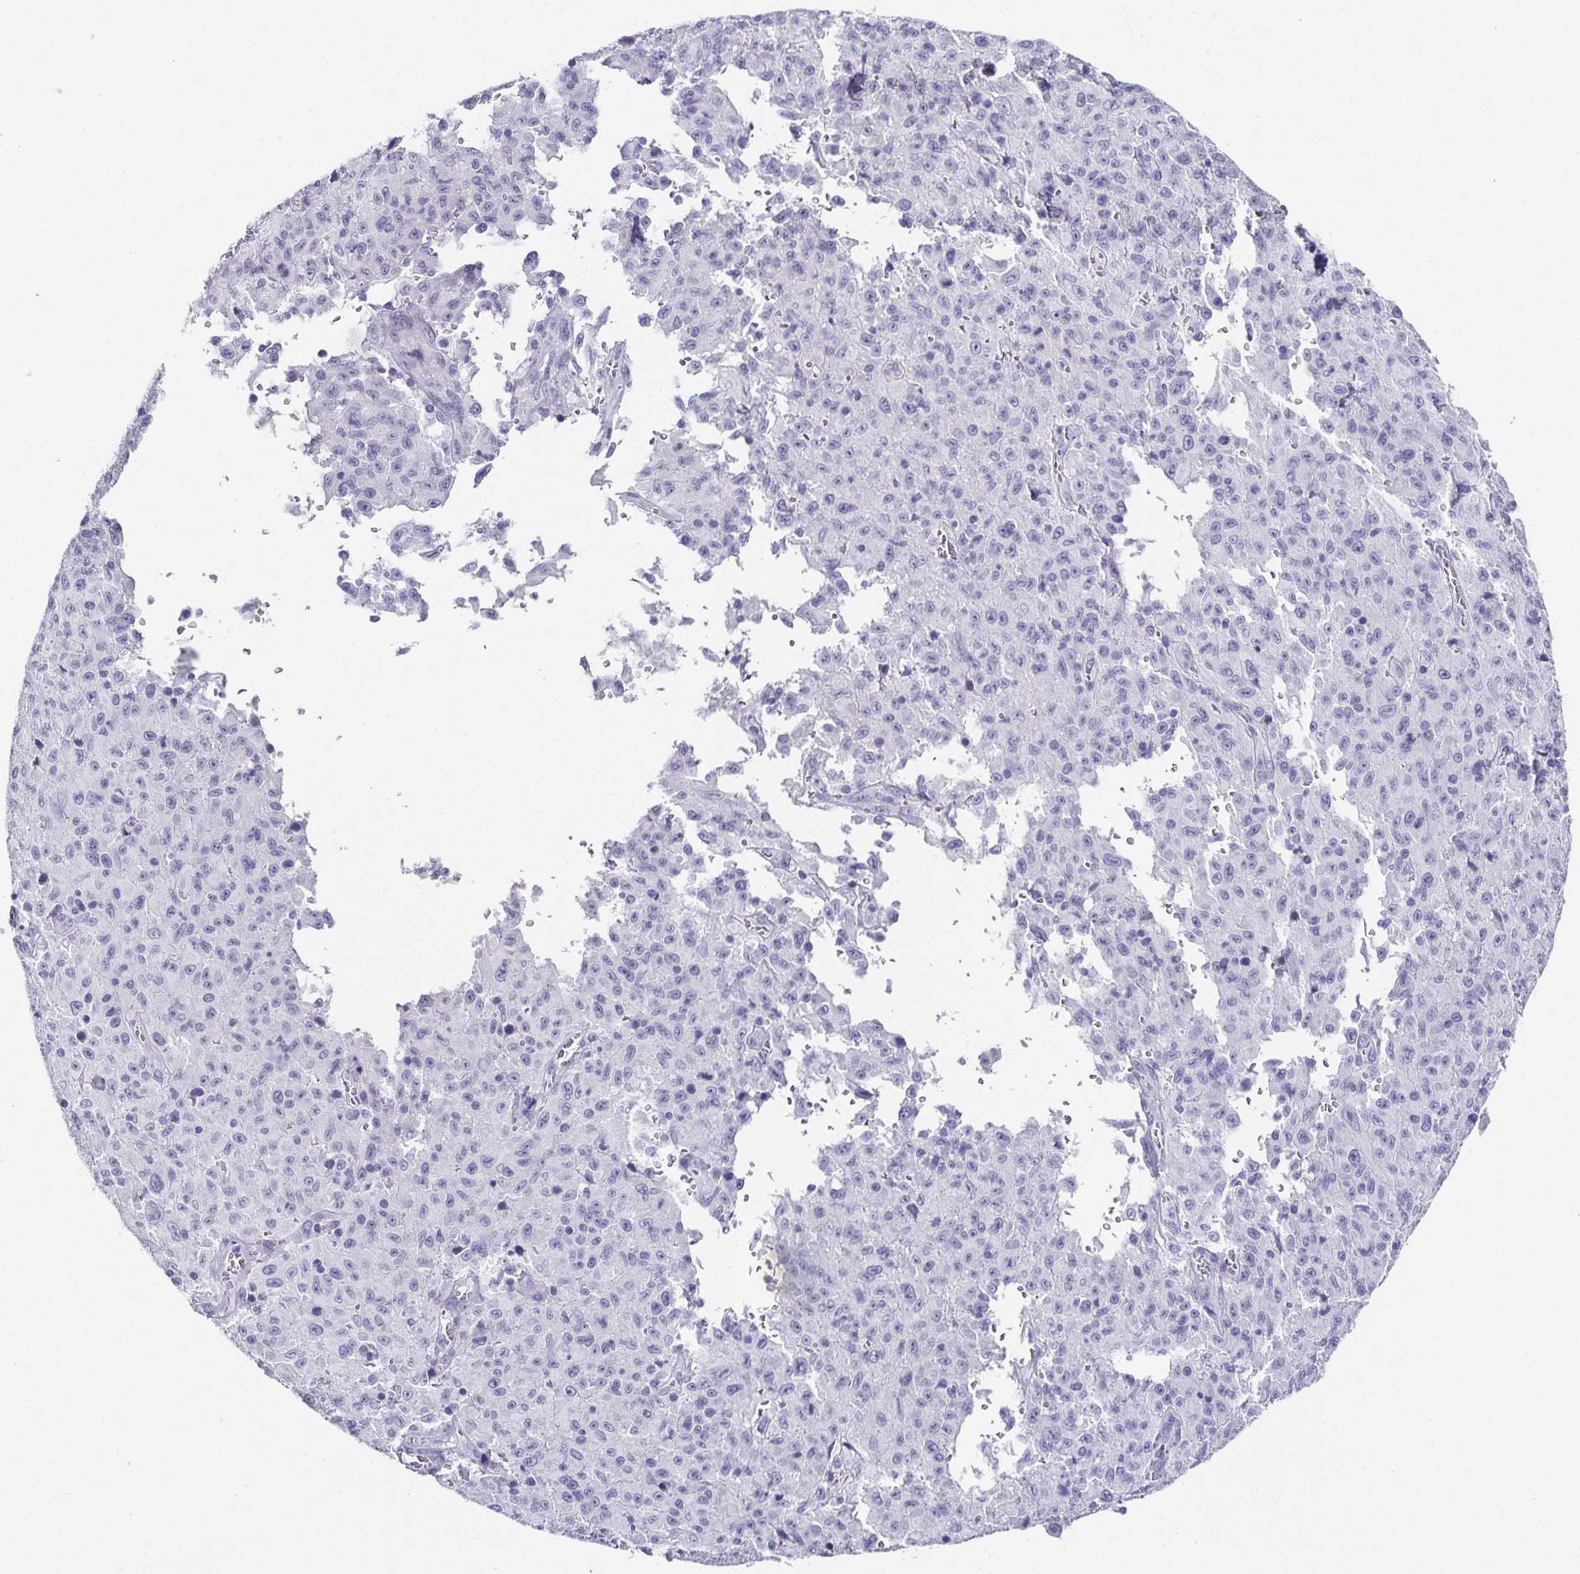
{"staining": {"intensity": "negative", "quantity": "none", "location": "none"}, "tissue": "melanoma", "cell_type": "Tumor cells", "image_type": "cancer", "snomed": [{"axis": "morphology", "description": "Malignant melanoma, NOS"}, {"axis": "topography", "description": "Skin"}], "caption": "Immunohistochemistry (IHC) micrograph of neoplastic tissue: melanoma stained with DAB (3,3'-diaminobenzidine) displays no significant protein positivity in tumor cells.", "gene": "CHGA", "patient": {"sex": "male", "age": 46}}